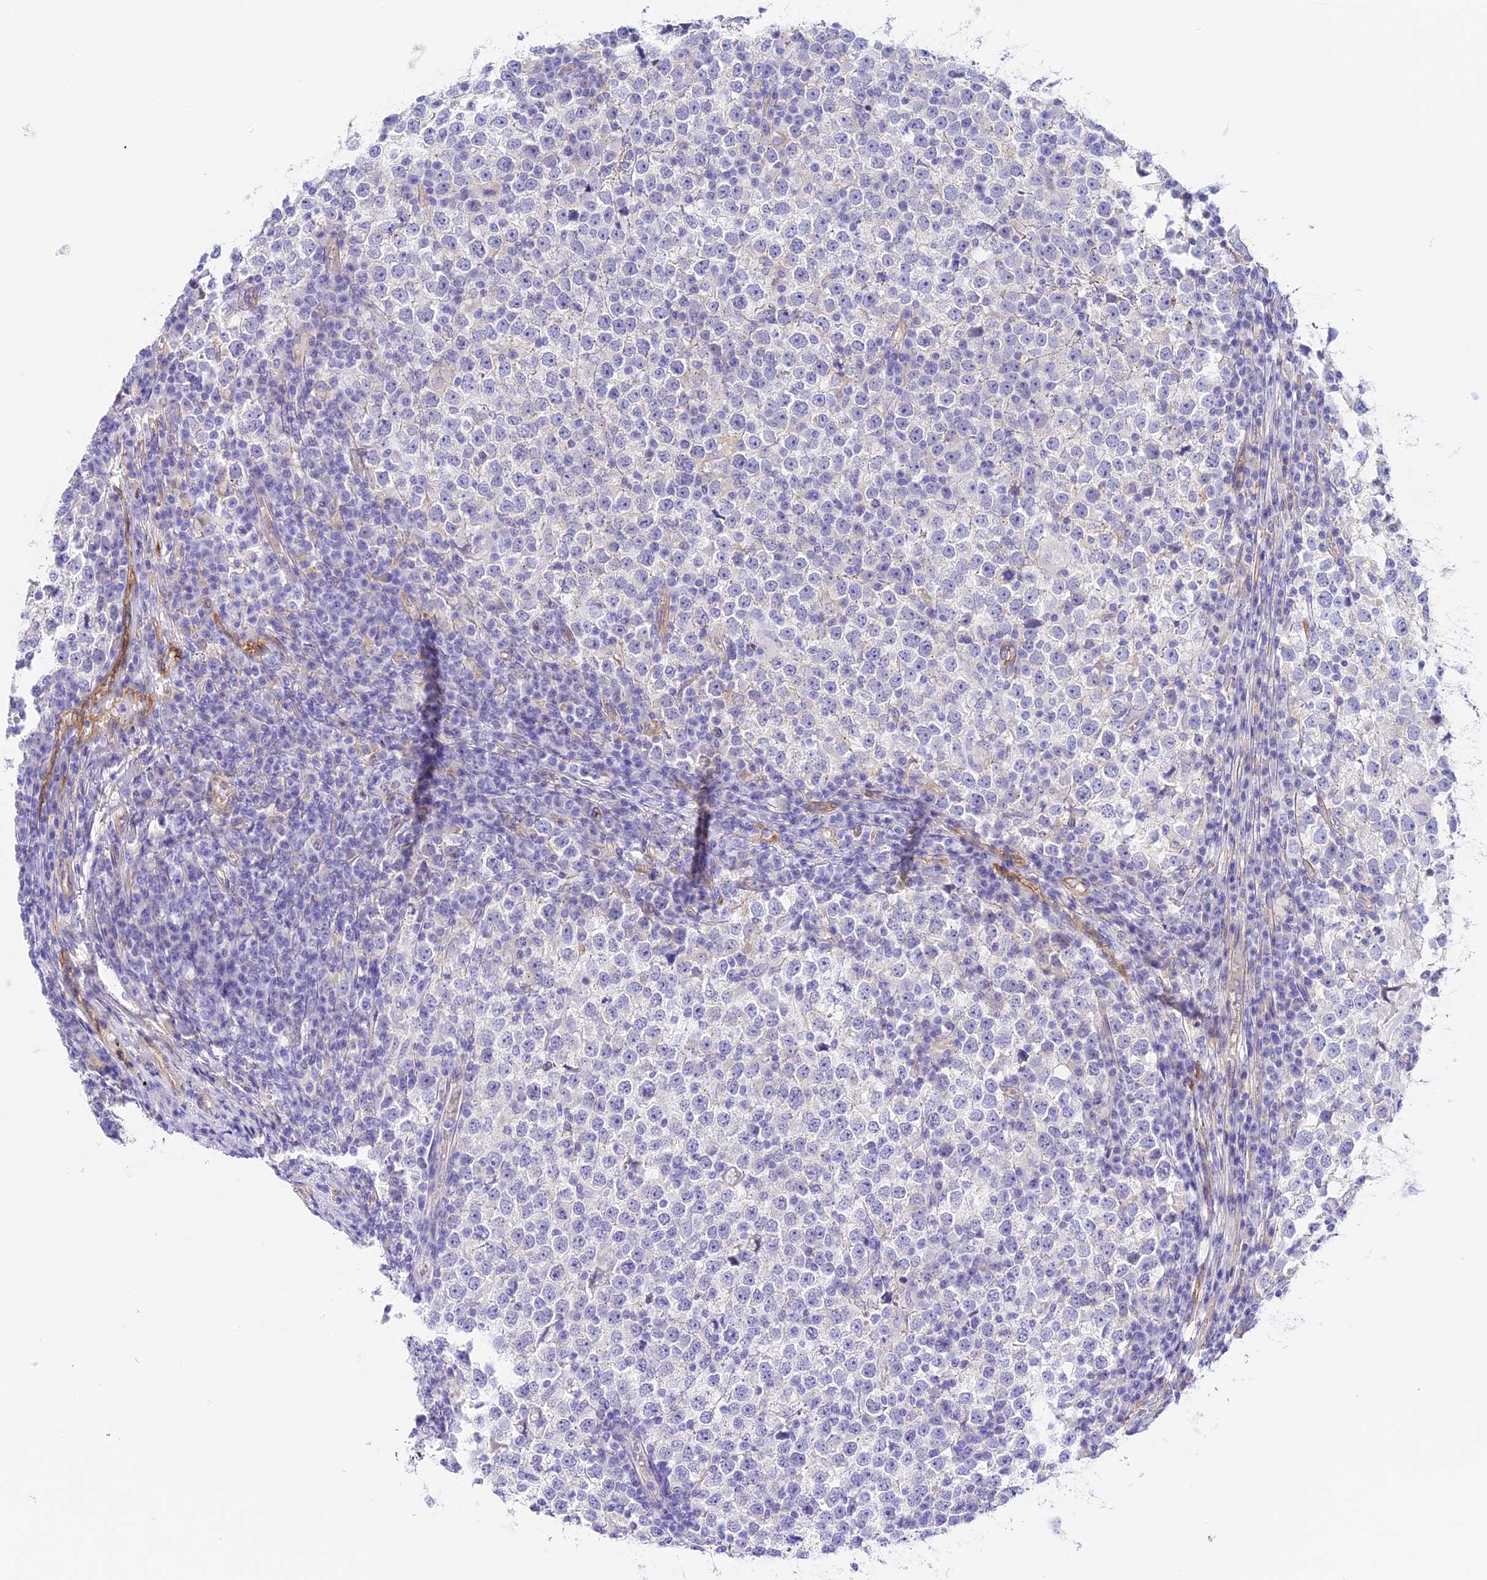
{"staining": {"intensity": "negative", "quantity": "none", "location": "none"}, "tissue": "testis cancer", "cell_type": "Tumor cells", "image_type": "cancer", "snomed": [{"axis": "morphology", "description": "Seminoma, NOS"}, {"axis": "topography", "description": "Testis"}], "caption": "Tumor cells are negative for protein expression in human seminoma (testis).", "gene": "HOMER3", "patient": {"sex": "male", "age": 65}}